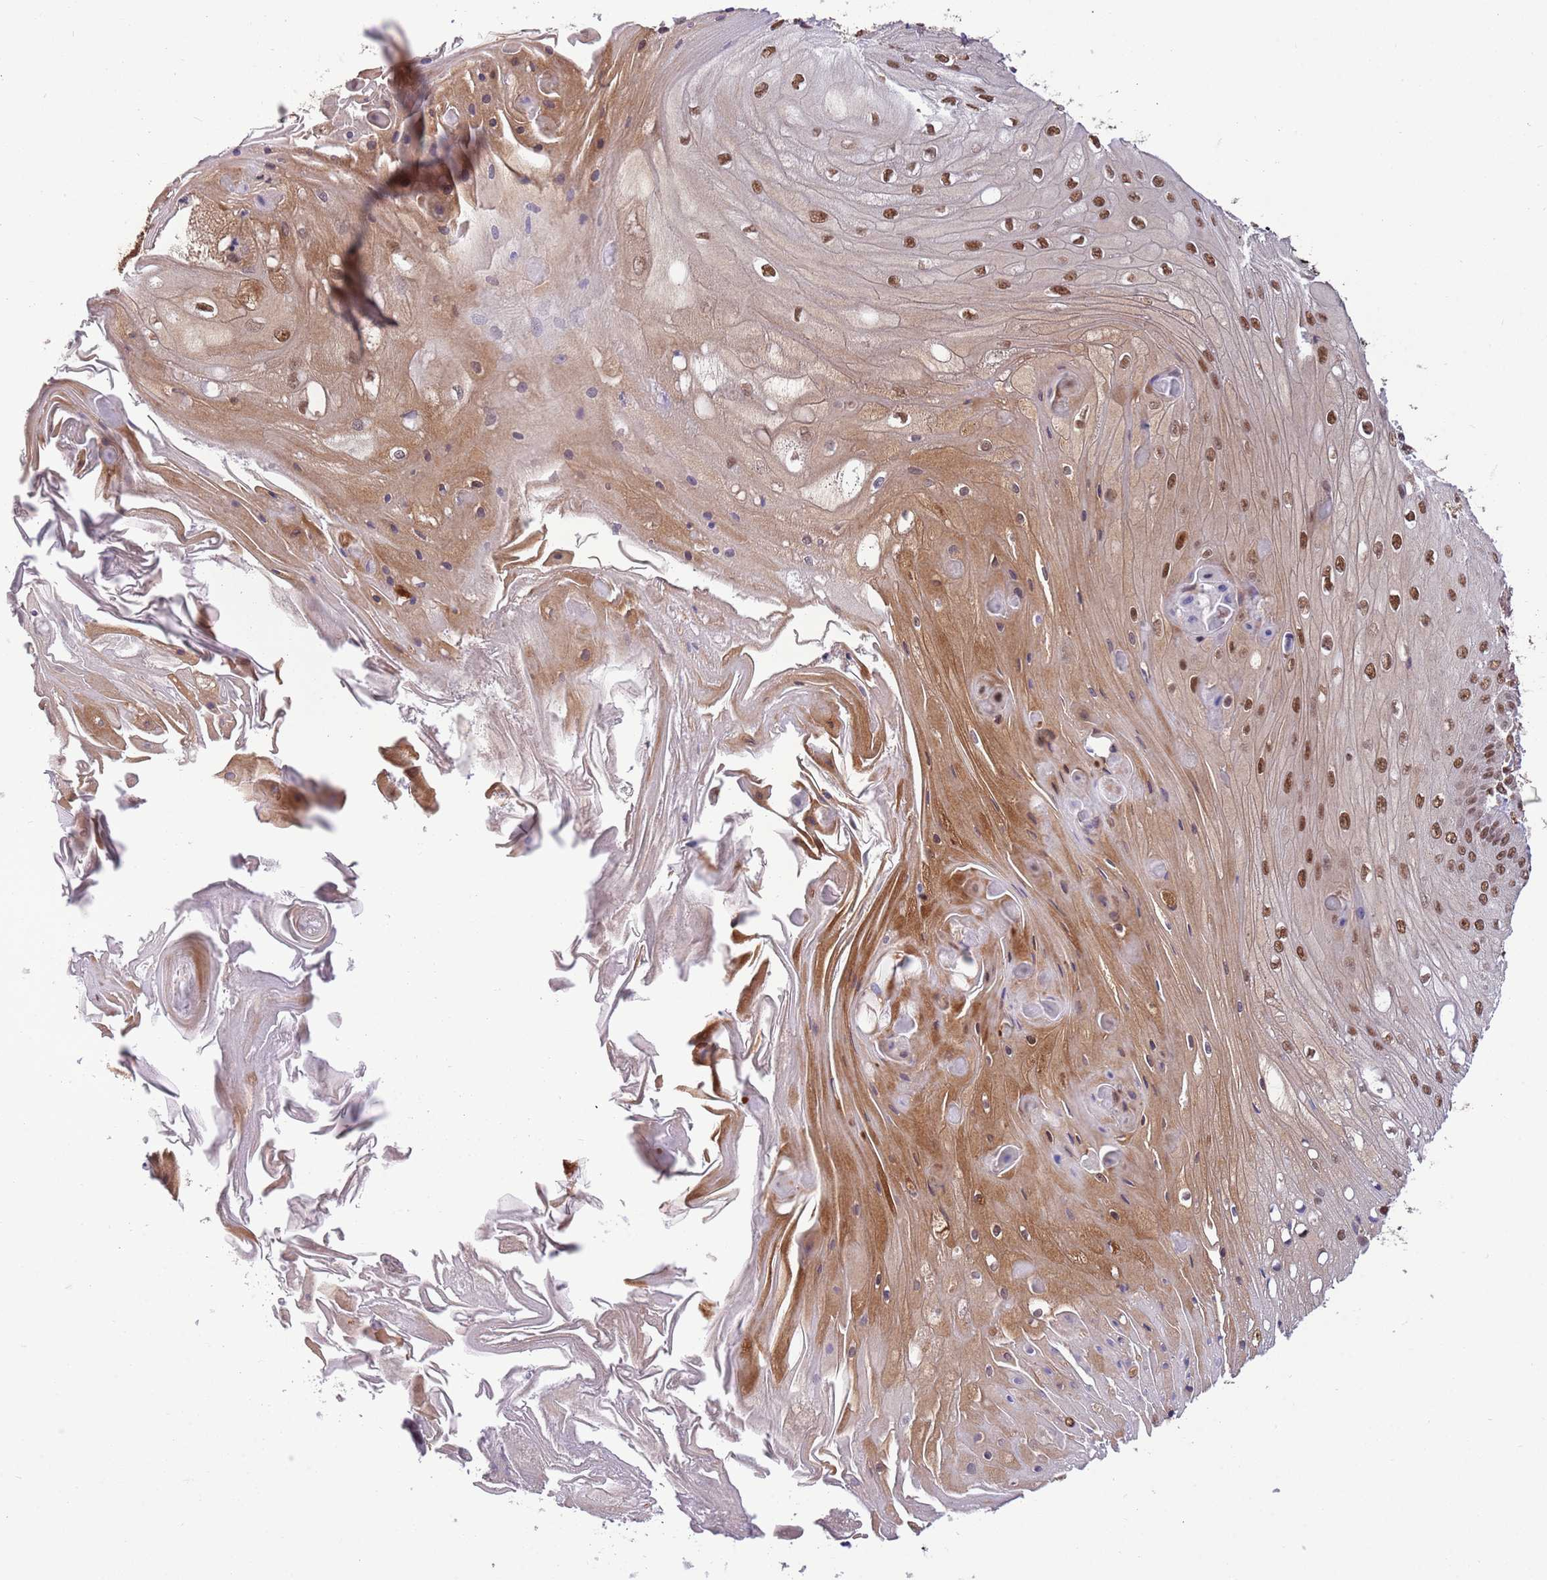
{"staining": {"intensity": "strong", "quantity": ">75%", "location": "nuclear"}, "tissue": "skin cancer", "cell_type": "Tumor cells", "image_type": "cancer", "snomed": [{"axis": "morphology", "description": "Squamous cell carcinoma, NOS"}, {"axis": "topography", "description": "Skin"}], "caption": "A high-resolution micrograph shows immunohistochemistry (IHC) staining of squamous cell carcinoma (skin), which shows strong nuclear positivity in about >75% of tumor cells.", "gene": "TRIM32", "patient": {"sex": "male", "age": 70}}